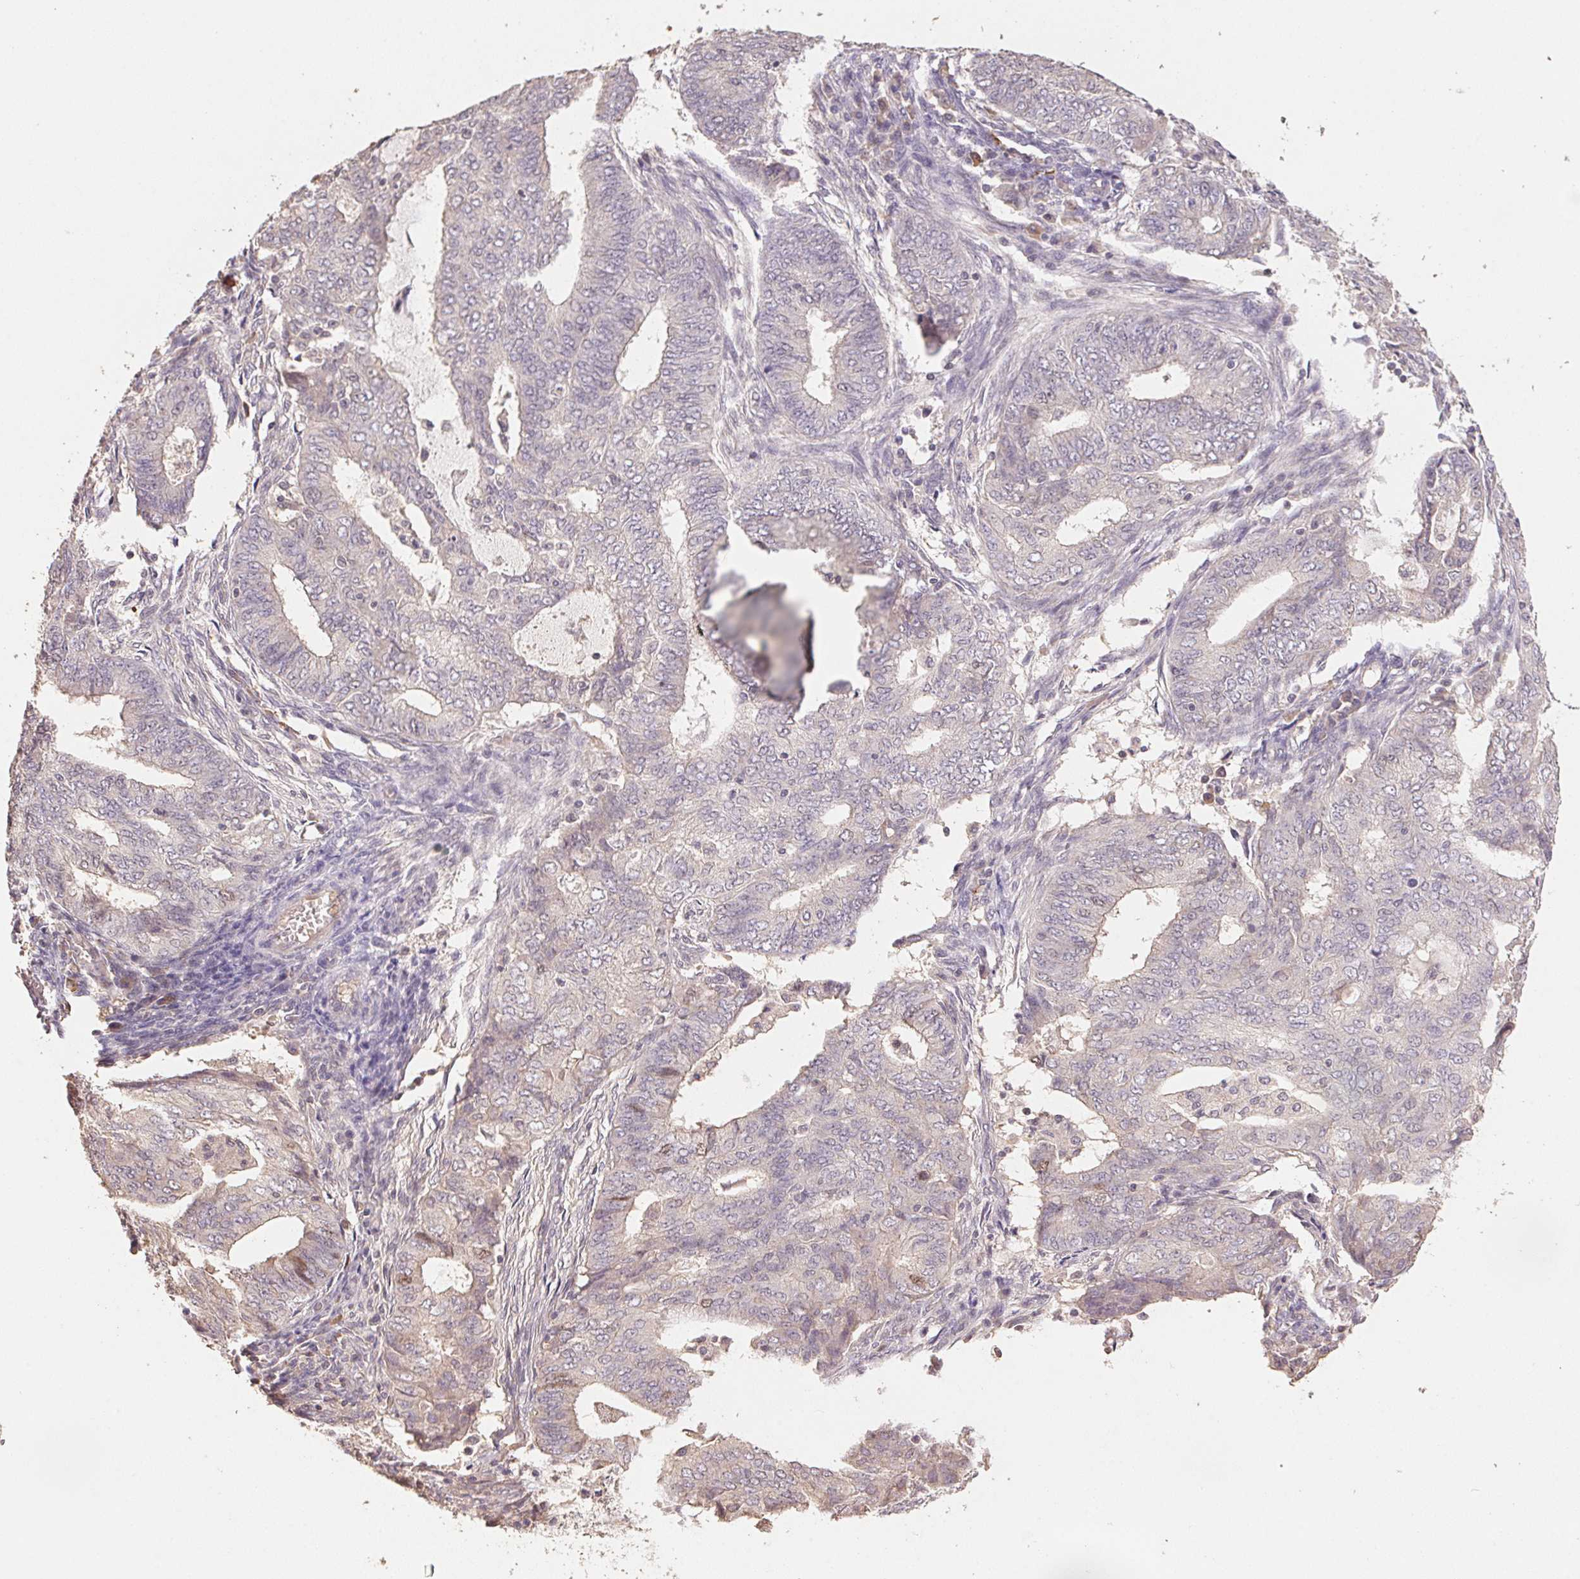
{"staining": {"intensity": "negative", "quantity": "none", "location": "none"}, "tissue": "endometrial cancer", "cell_type": "Tumor cells", "image_type": "cancer", "snomed": [{"axis": "morphology", "description": "Adenocarcinoma, NOS"}, {"axis": "topography", "description": "Endometrium"}], "caption": "Immunohistochemical staining of adenocarcinoma (endometrial) shows no significant staining in tumor cells. Nuclei are stained in blue.", "gene": "CENPF", "patient": {"sex": "female", "age": 62}}